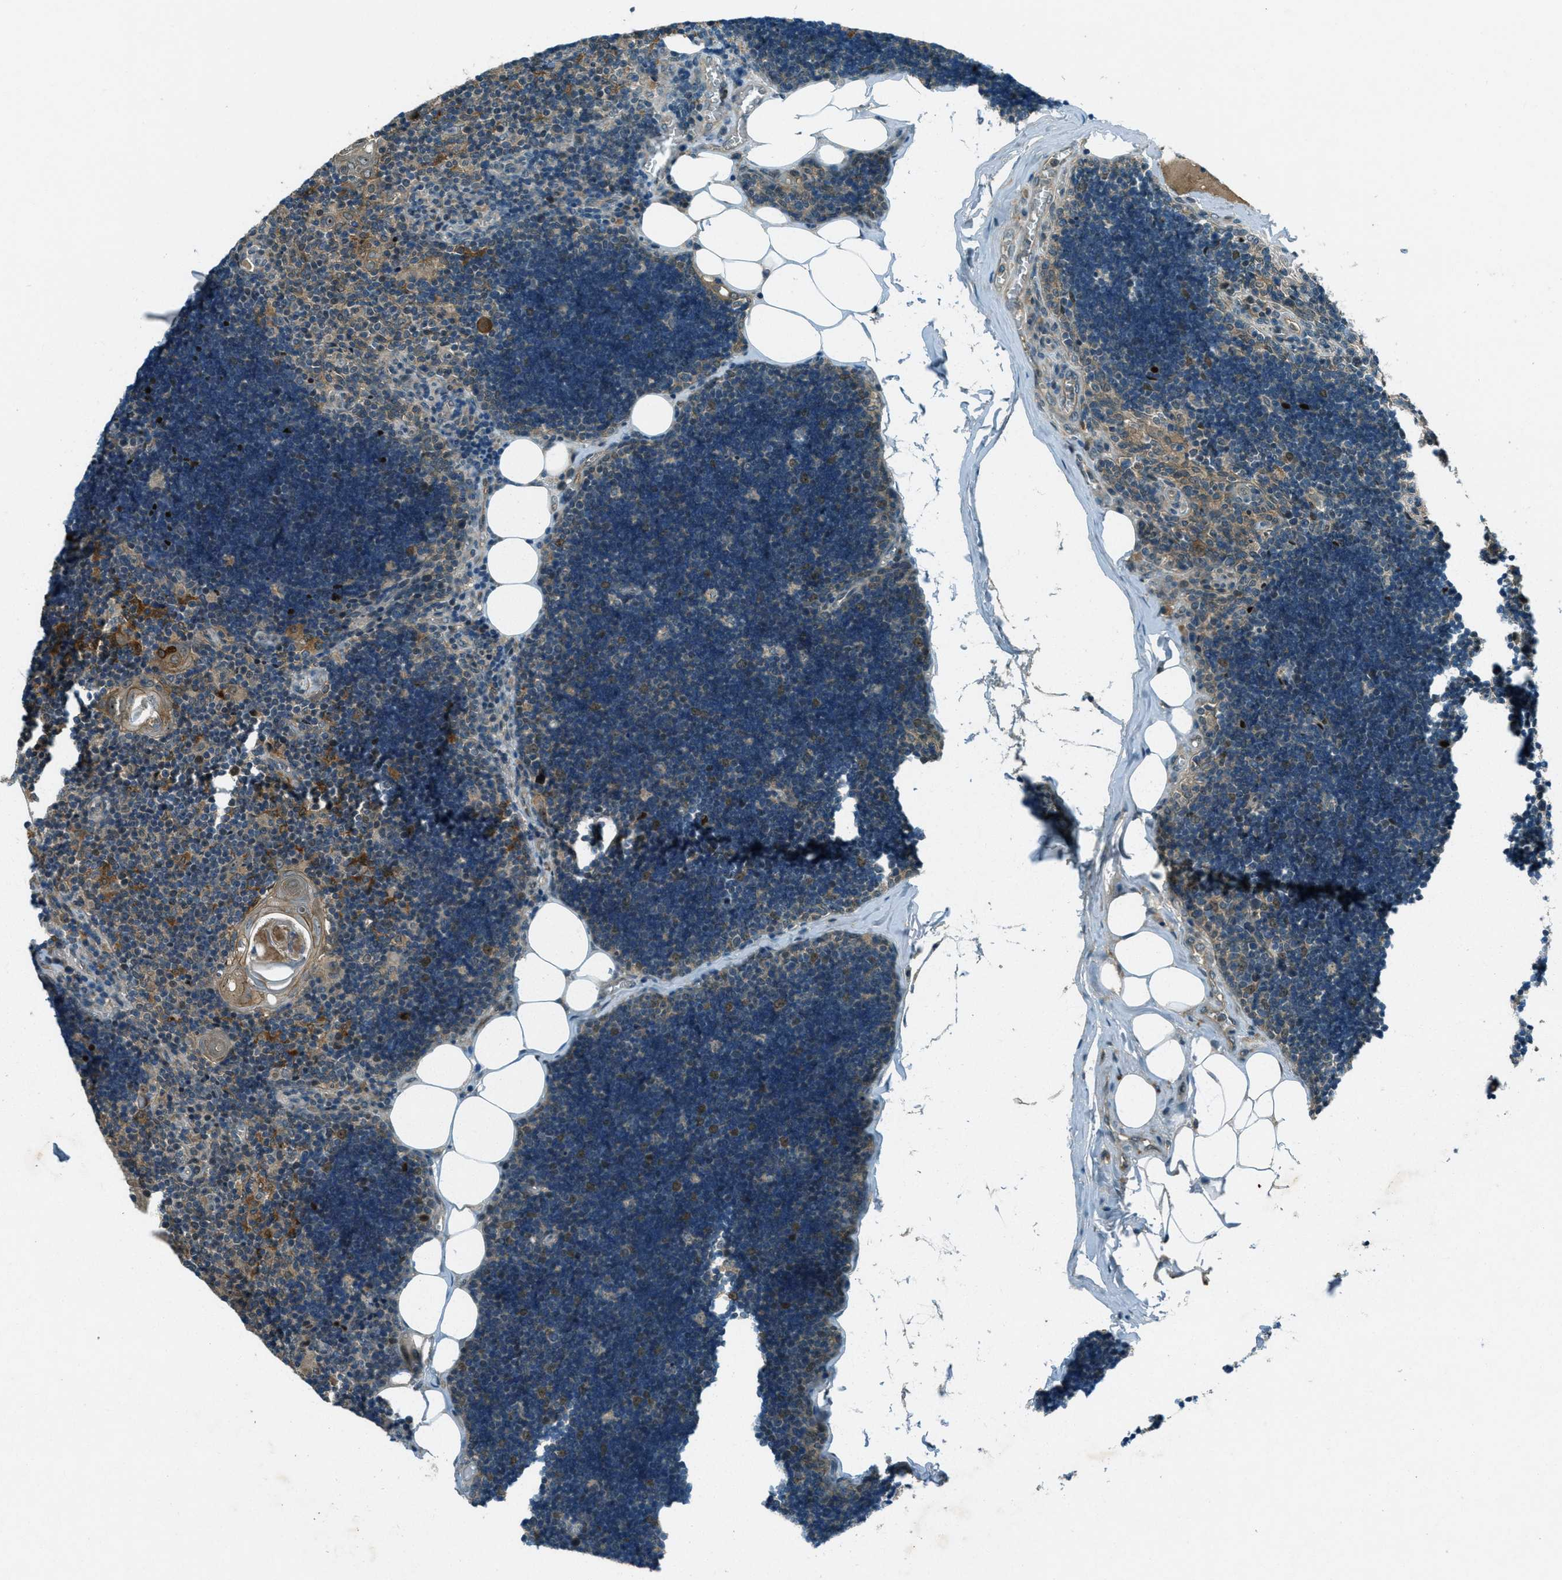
{"staining": {"intensity": "weak", "quantity": "<25%", "location": "cytoplasmic/membranous,nuclear"}, "tissue": "lymph node", "cell_type": "Germinal center cells", "image_type": "normal", "snomed": [{"axis": "morphology", "description": "Normal tissue, NOS"}, {"axis": "topography", "description": "Lymph node"}], "caption": "Immunohistochemistry (IHC) micrograph of unremarkable lymph node: human lymph node stained with DAB shows no significant protein positivity in germinal center cells.", "gene": "STK11", "patient": {"sex": "male", "age": 33}}